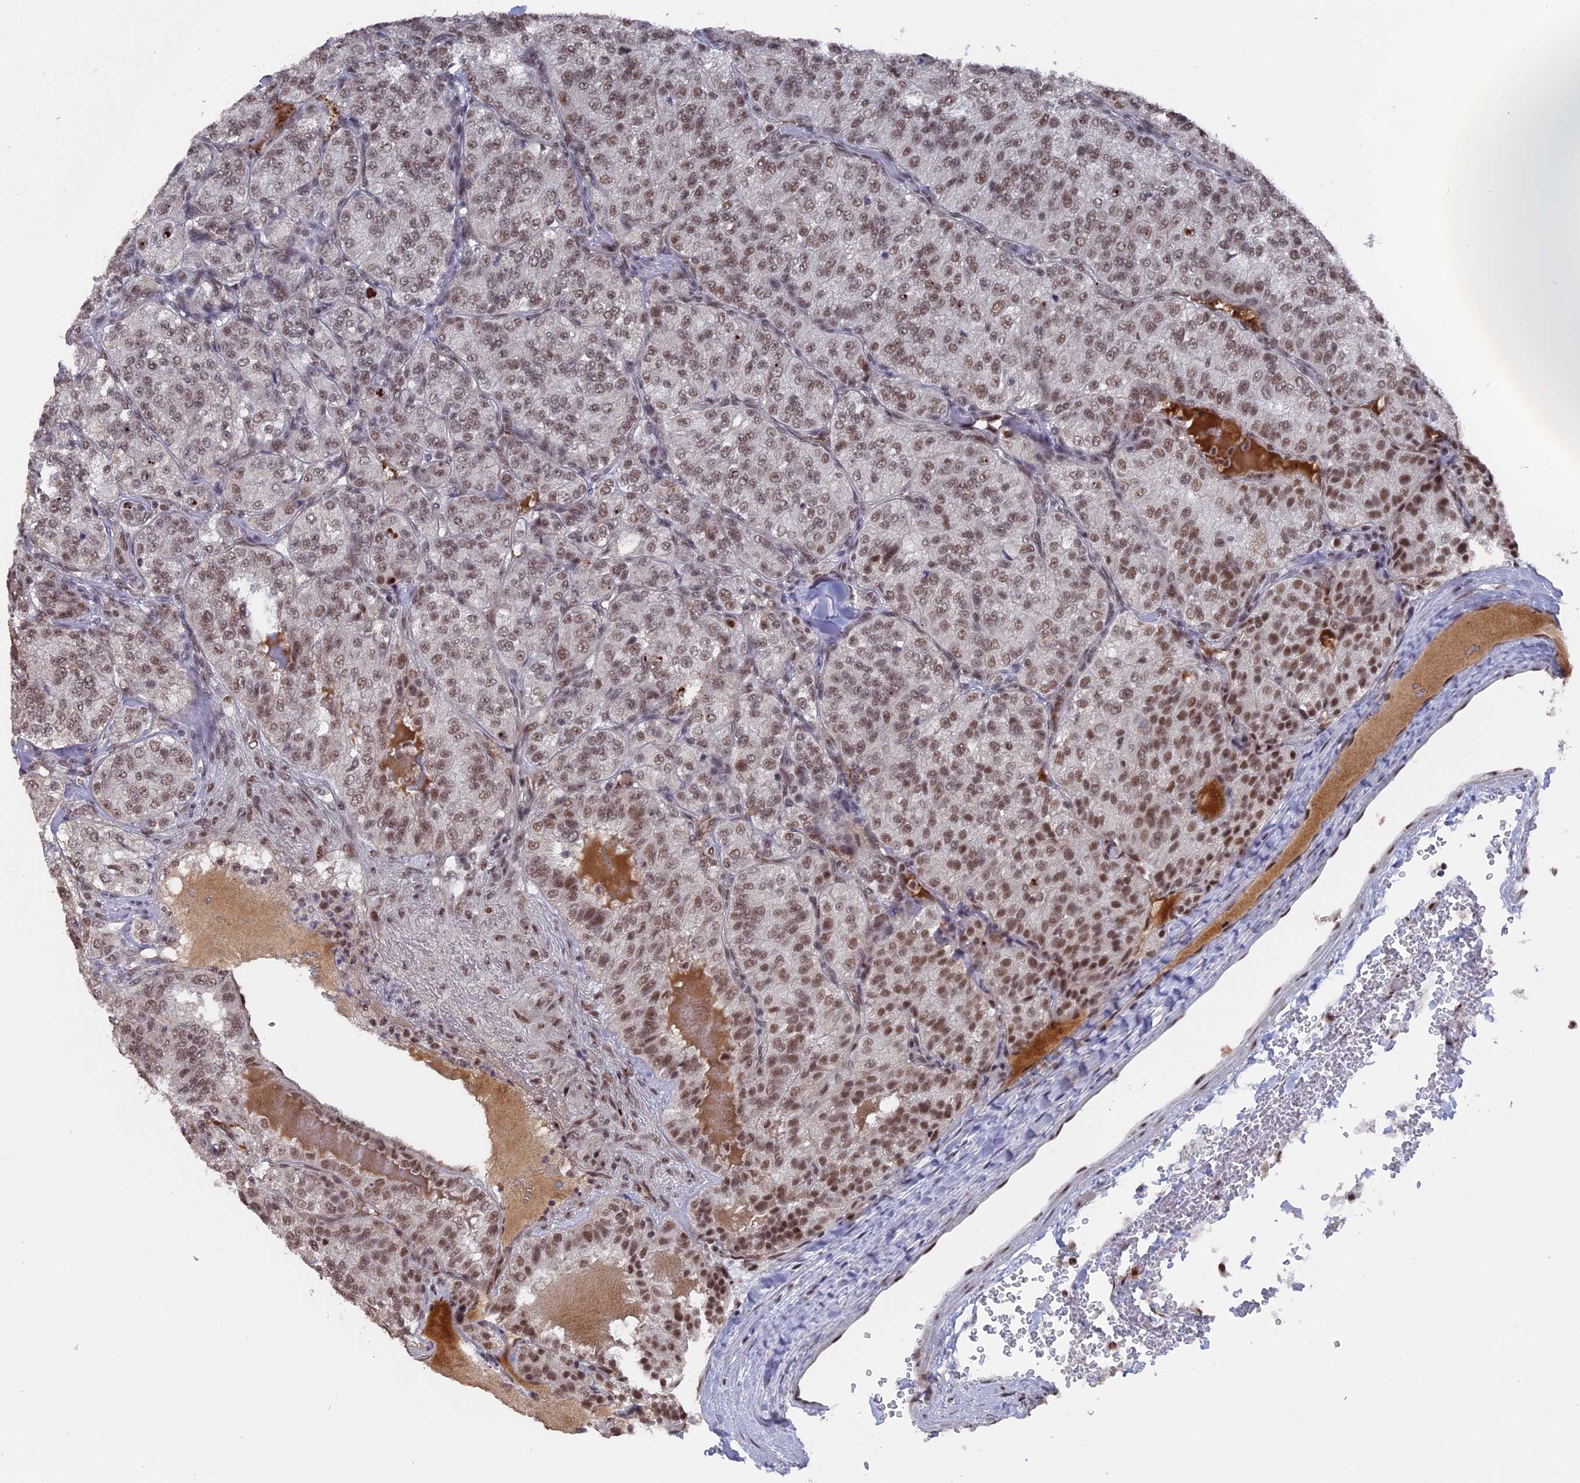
{"staining": {"intensity": "moderate", "quantity": ">75%", "location": "nuclear"}, "tissue": "renal cancer", "cell_type": "Tumor cells", "image_type": "cancer", "snomed": [{"axis": "morphology", "description": "Adenocarcinoma, NOS"}, {"axis": "topography", "description": "Kidney"}], "caption": "The image exhibits immunohistochemical staining of renal cancer (adenocarcinoma). There is moderate nuclear positivity is identified in approximately >75% of tumor cells.", "gene": "SF3A2", "patient": {"sex": "female", "age": 63}}